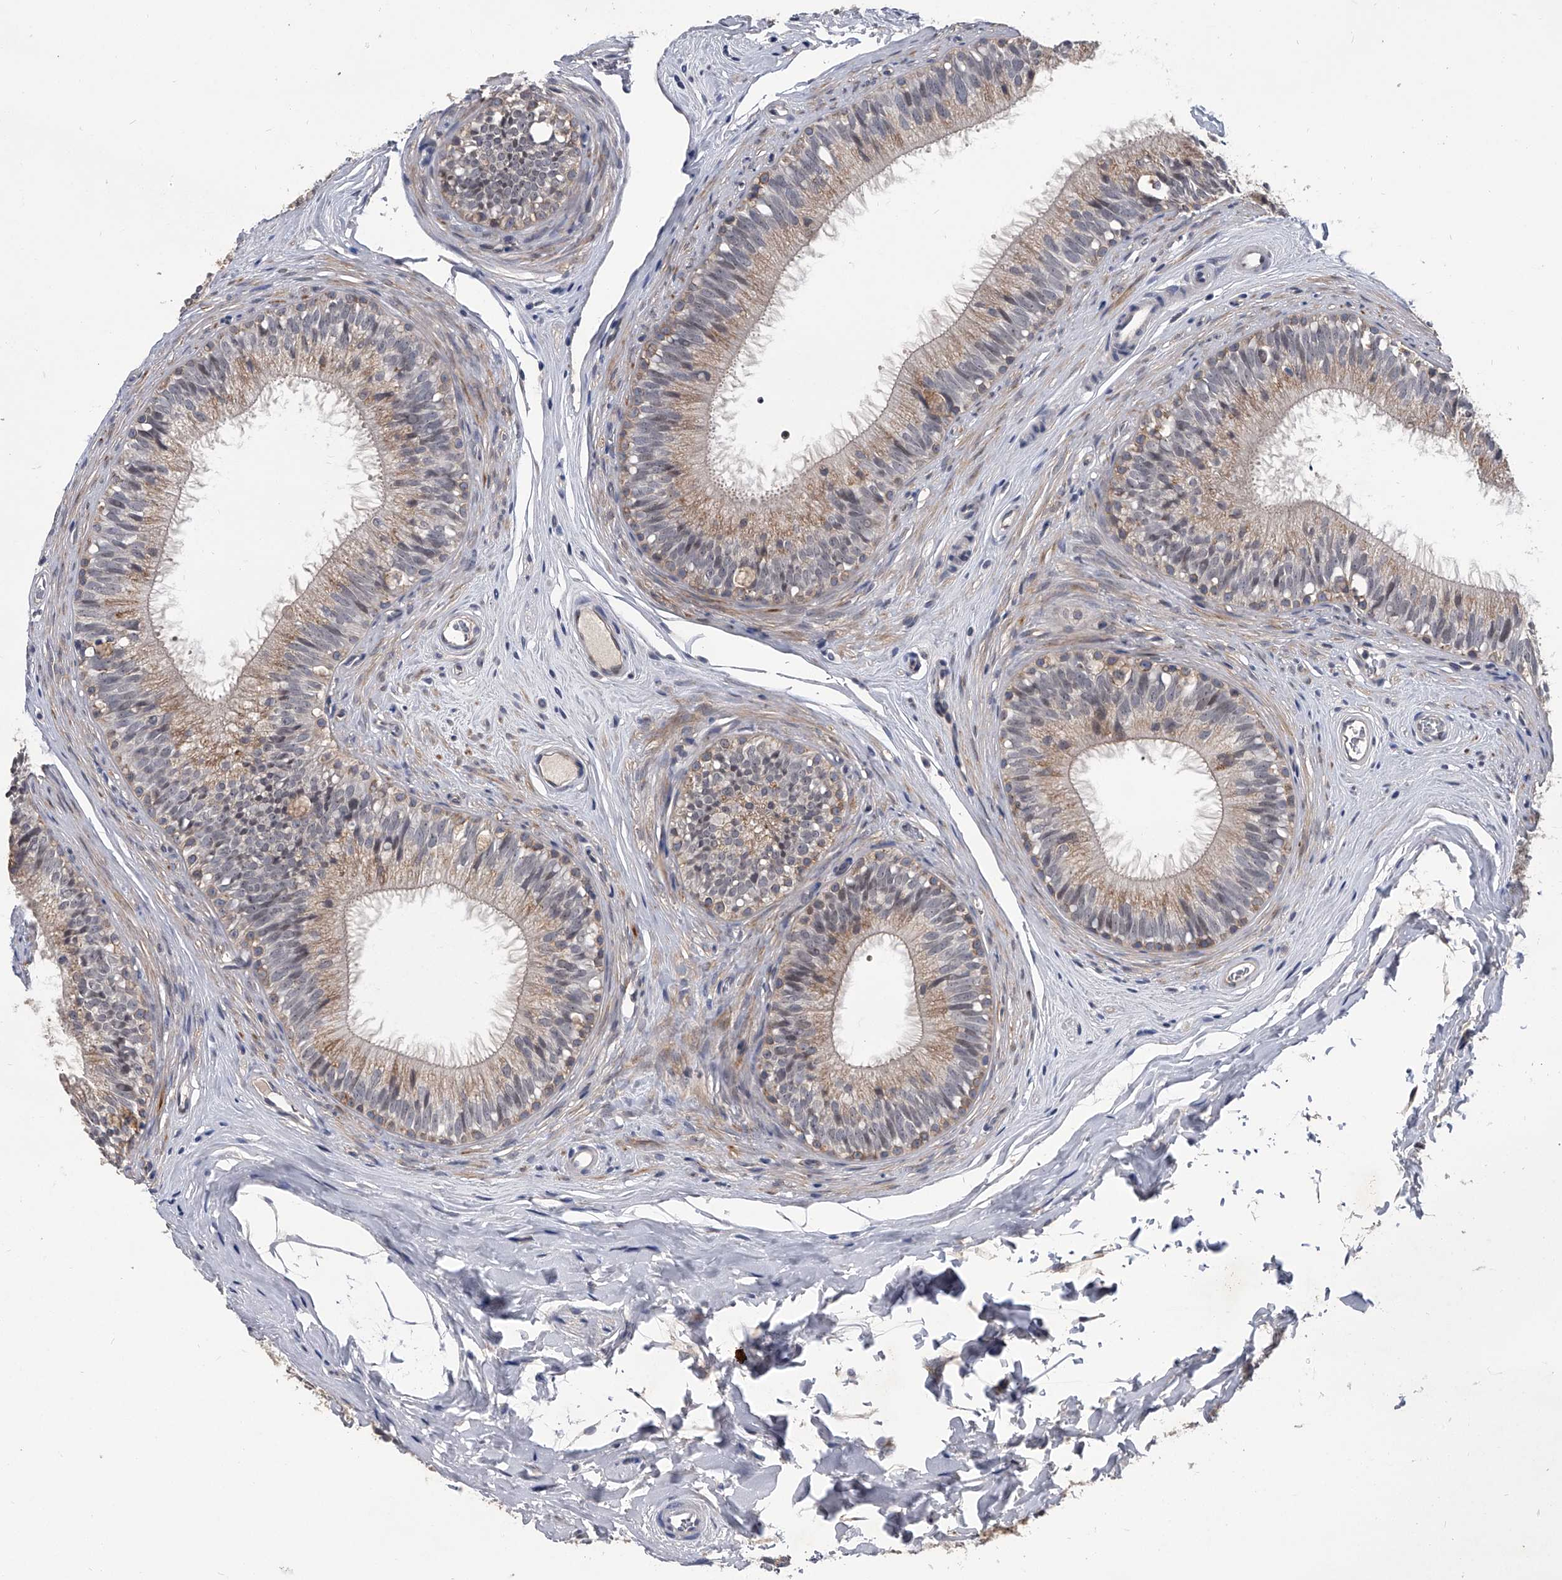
{"staining": {"intensity": "weak", "quantity": "25%-75%", "location": "cytoplasmic/membranous"}, "tissue": "epididymis", "cell_type": "Glandular cells", "image_type": "normal", "snomed": [{"axis": "morphology", "description": "Normal tissue, NOS"}, {"axis": "topography", "description": "Epididymis"}], "caption": "High-power microscopy captured an IHC photomicrograph of benign epididymis, revealing weak cytoplasmic/membranous positivity in about 25%-75% of glandular cells.", "gene": "MAP4K3", "patient": {"sex": "male", "age": 29}}